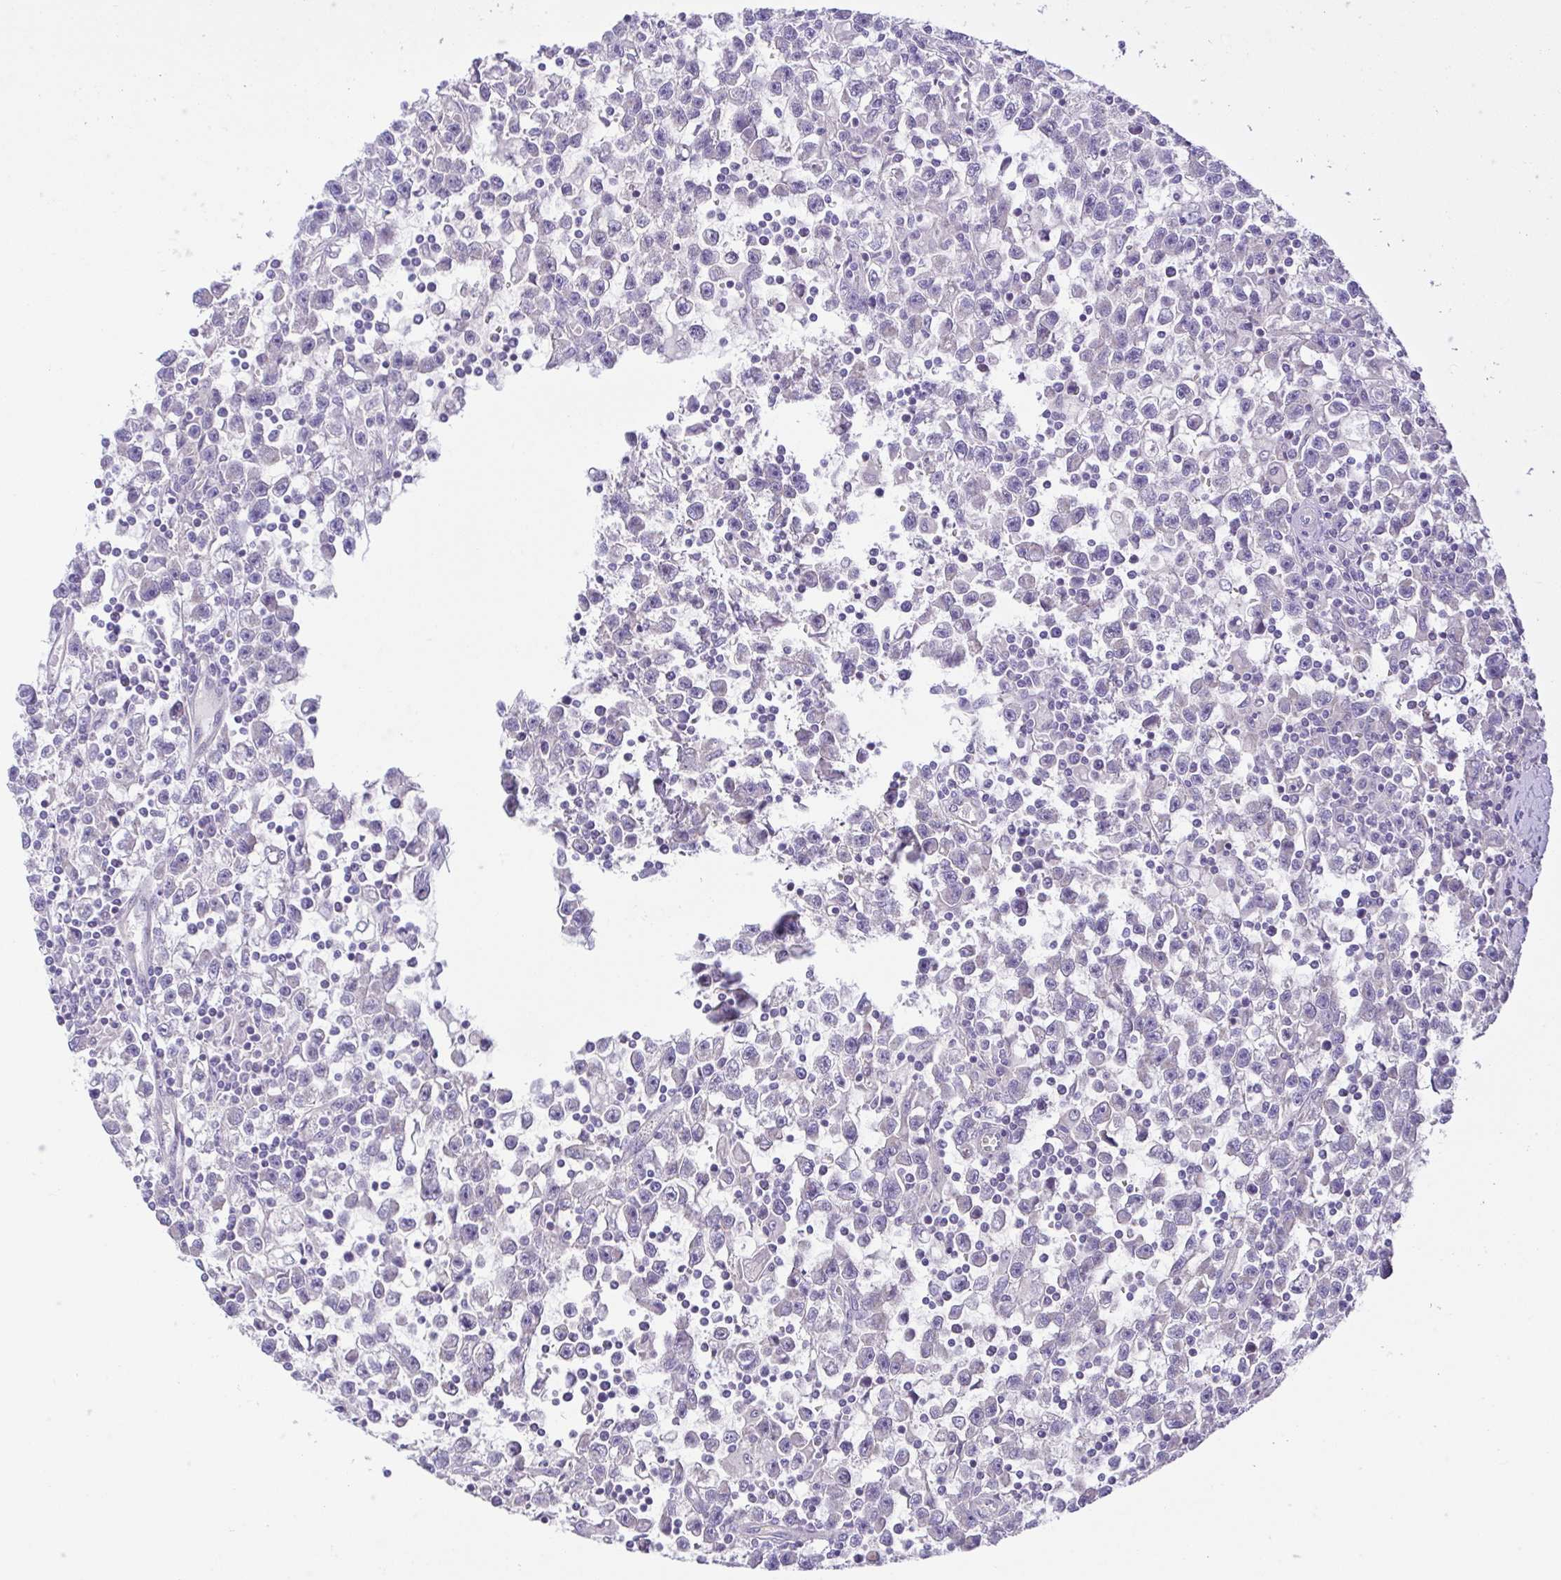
{"staining": {"intensity": "negative", "quantity": "none", "location": "none"}, "tissue": "testis cancer", "cell_type": "Tumor cells", "image_type": "cancer", "snomed": [{"axis": "morphology", "description": "Seminoma, NOS"}, {"axis": "topography", "description": "Testis"}], "caption": "High magnification brightfield microscopy of seminoma (testis) stained with DAB (brown) and counterstained with hematoxylin (blue): tumor cells show no significant positivity.", "gene": "UBE2Q1", "patient": {"sex": "male", "age": 31}}